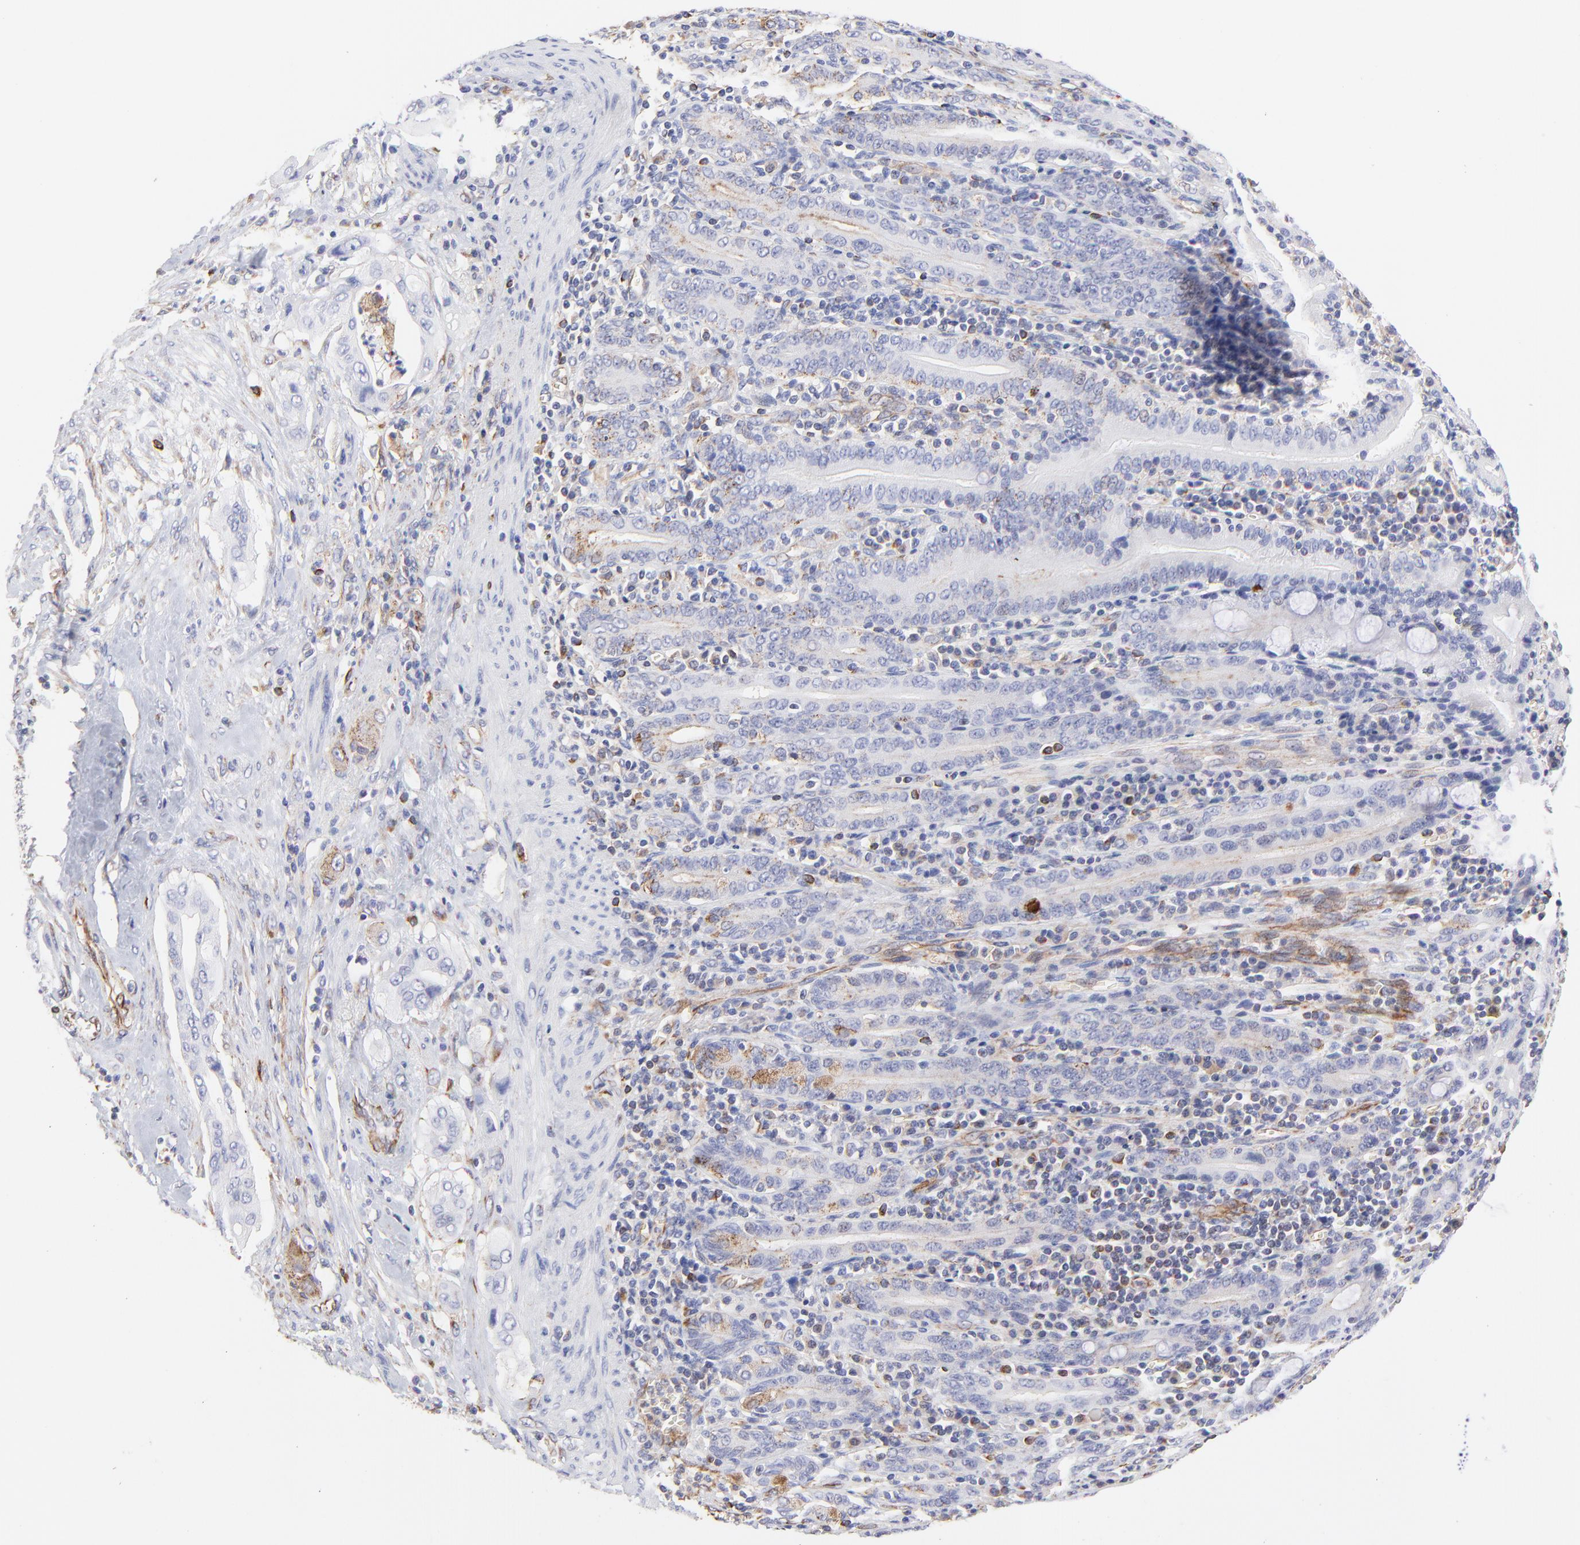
{"staining": {"intensity": "weak", "quantity": "<25%", "location": "cytoplasmic/membranous"}, "tissue": "pancreatic cancer", "cell_type": "Tumor cells", "image_type": "cancer", "snomed": [{"axis": "morphology", "description": "Adenocarcinoma, NOS"}, {"axis": "topography", "description": "Pancreas"}], "caption": "Immunohistochemistry histopathology image of neoplastic tissue: adenocarcinoma (pancreatic) stained with DAB (3,3'-diaminobenzidine) demonstrates no significant protein expression in tumor cells.", "gene": "COX8C", "patient": {"sex": "male", "age": 77}}